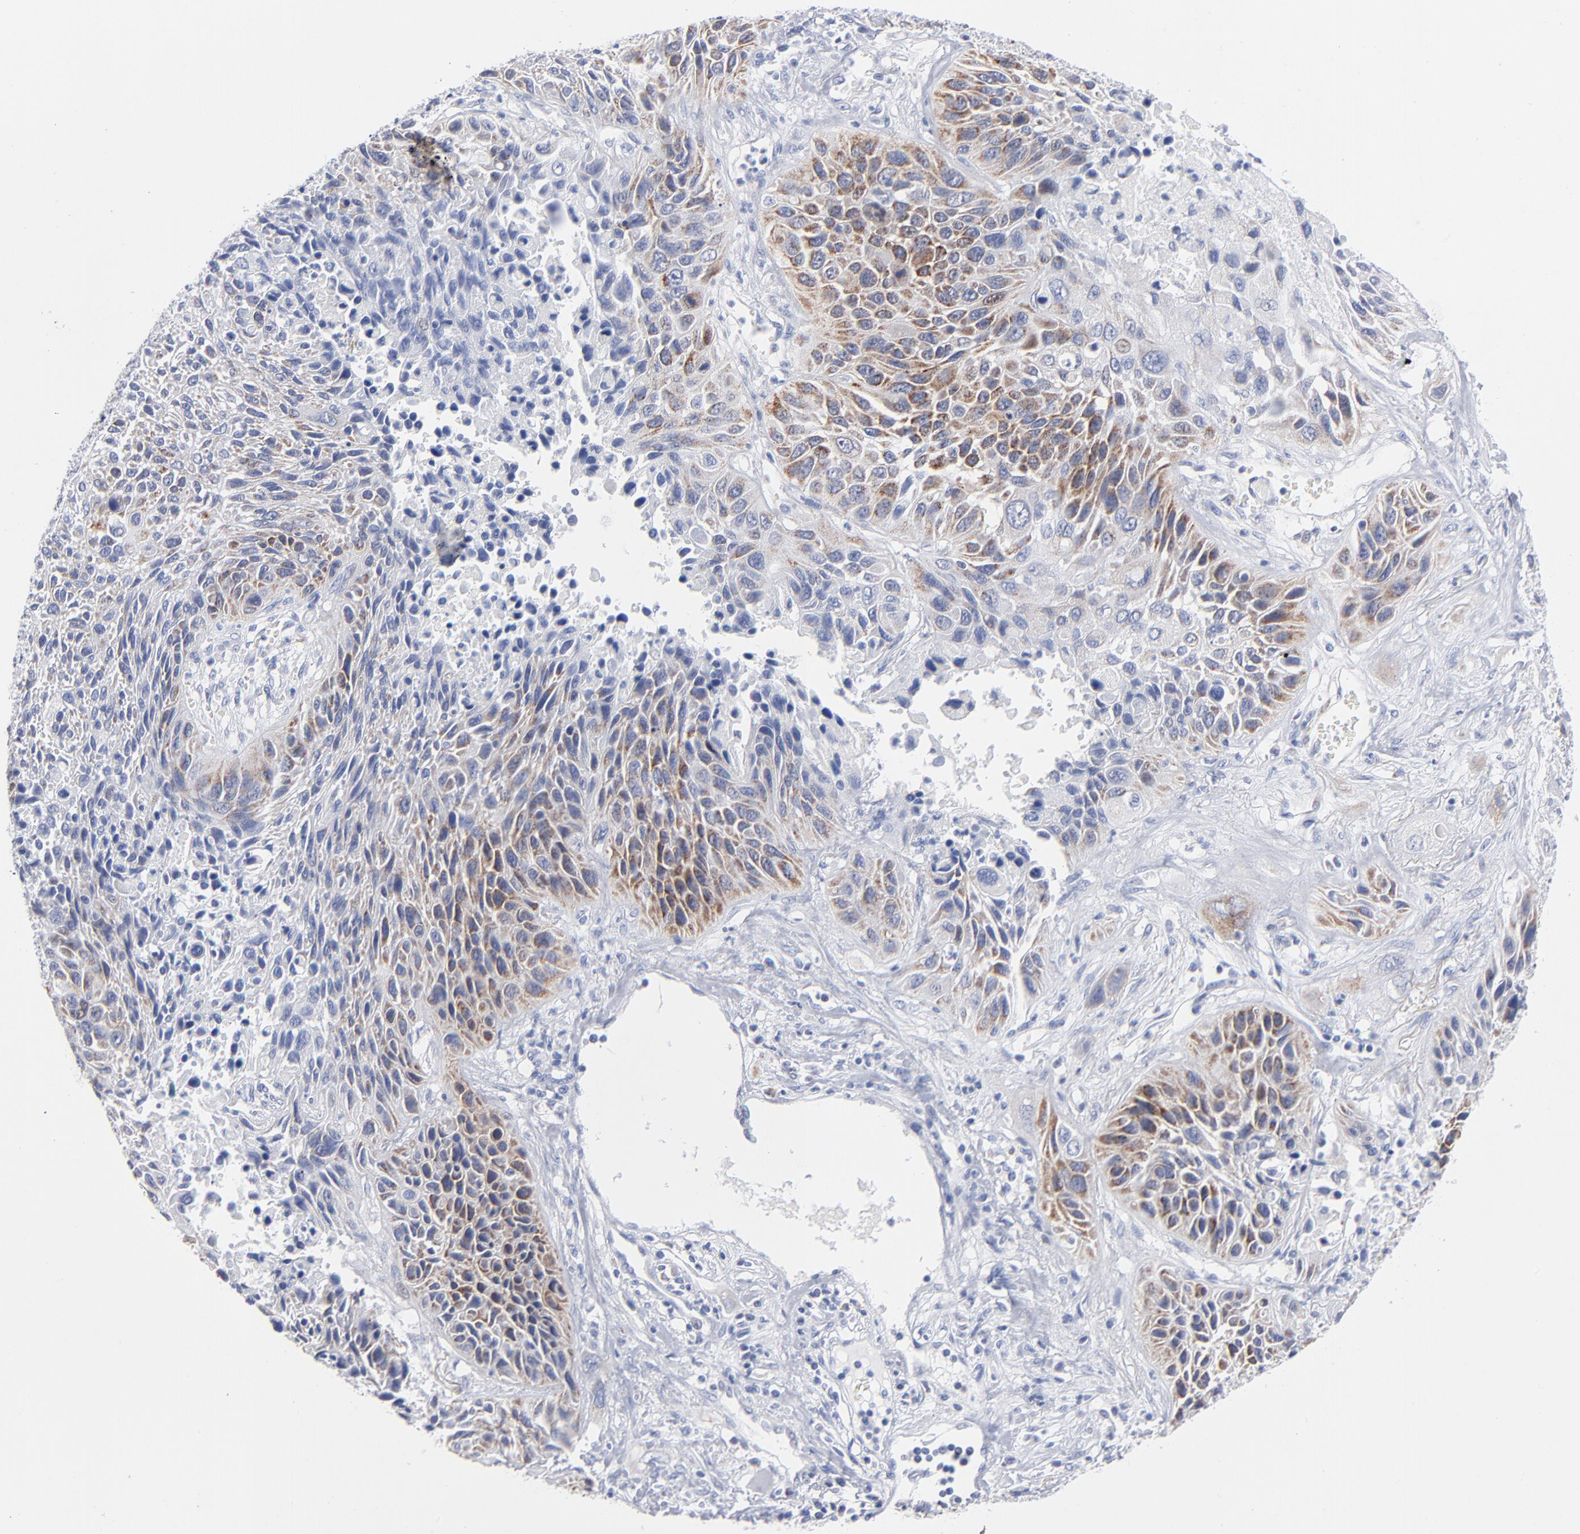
{"staining": {"intensity": "weak", "quantity": "25%-75%", "location": "cytoplasmic/membranous"}, "tissue": "lung cancer", "cell_type": "Tumor cells", "image_type": "cancer", "snomed": [{"axis": "morphology", "description": "Squamous cell carcinoma, NOS"}, {"axis": "topography", "description": "Lung"}], "caption": "Immunohistochemistry (IHC) of squamous cell carcinoma (lung) shows low levels of weak cytoplasmic/membranous positivity in approximately 25%-75% of tumor cells.", "gene": "CHCHD10", "patient": {"sex": "female", "age": 76}}